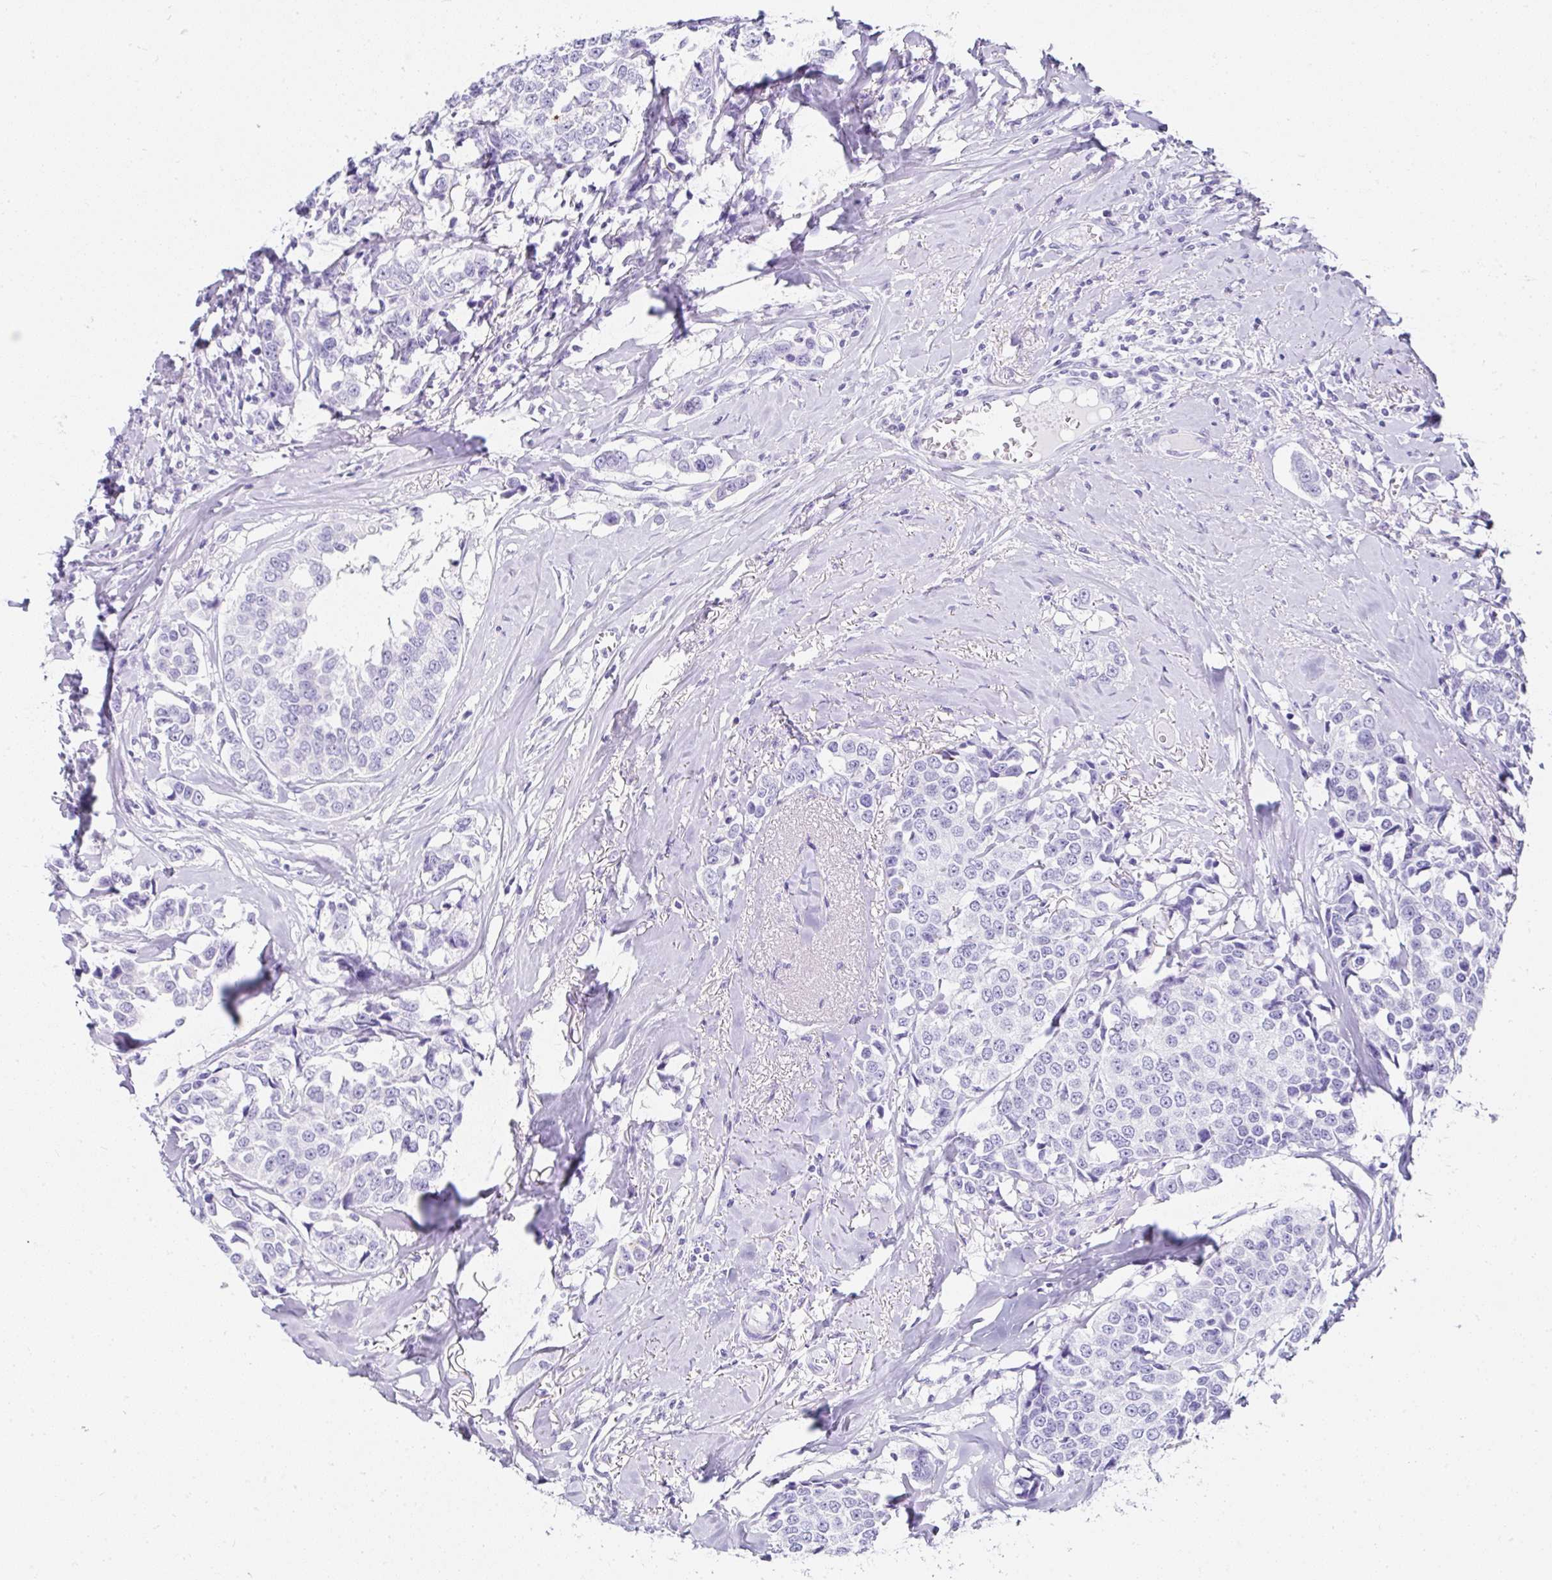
{"staining": {"intensity": "negative", "quantity": "none", "location": "none"}, "tissue": "breast cancer", "cell_type": "Tumor cells", "image_type": "cancer", "snomed": [{"axis": "morphology", "description": "Duct carcinoma"}, {"axis": "topography", "description": "Breast"}], "caption": "Immunohistochemistry of human breast cancer reveals no staining in tumor cells. (Stains: DAB immunohistochemistry (IHC) with hematoxylin counter stain, Microscopy: brightfield microscopy at high magnification).", "gene": "SERPINB3", "patient": {"sex": "female", "age": 80}}